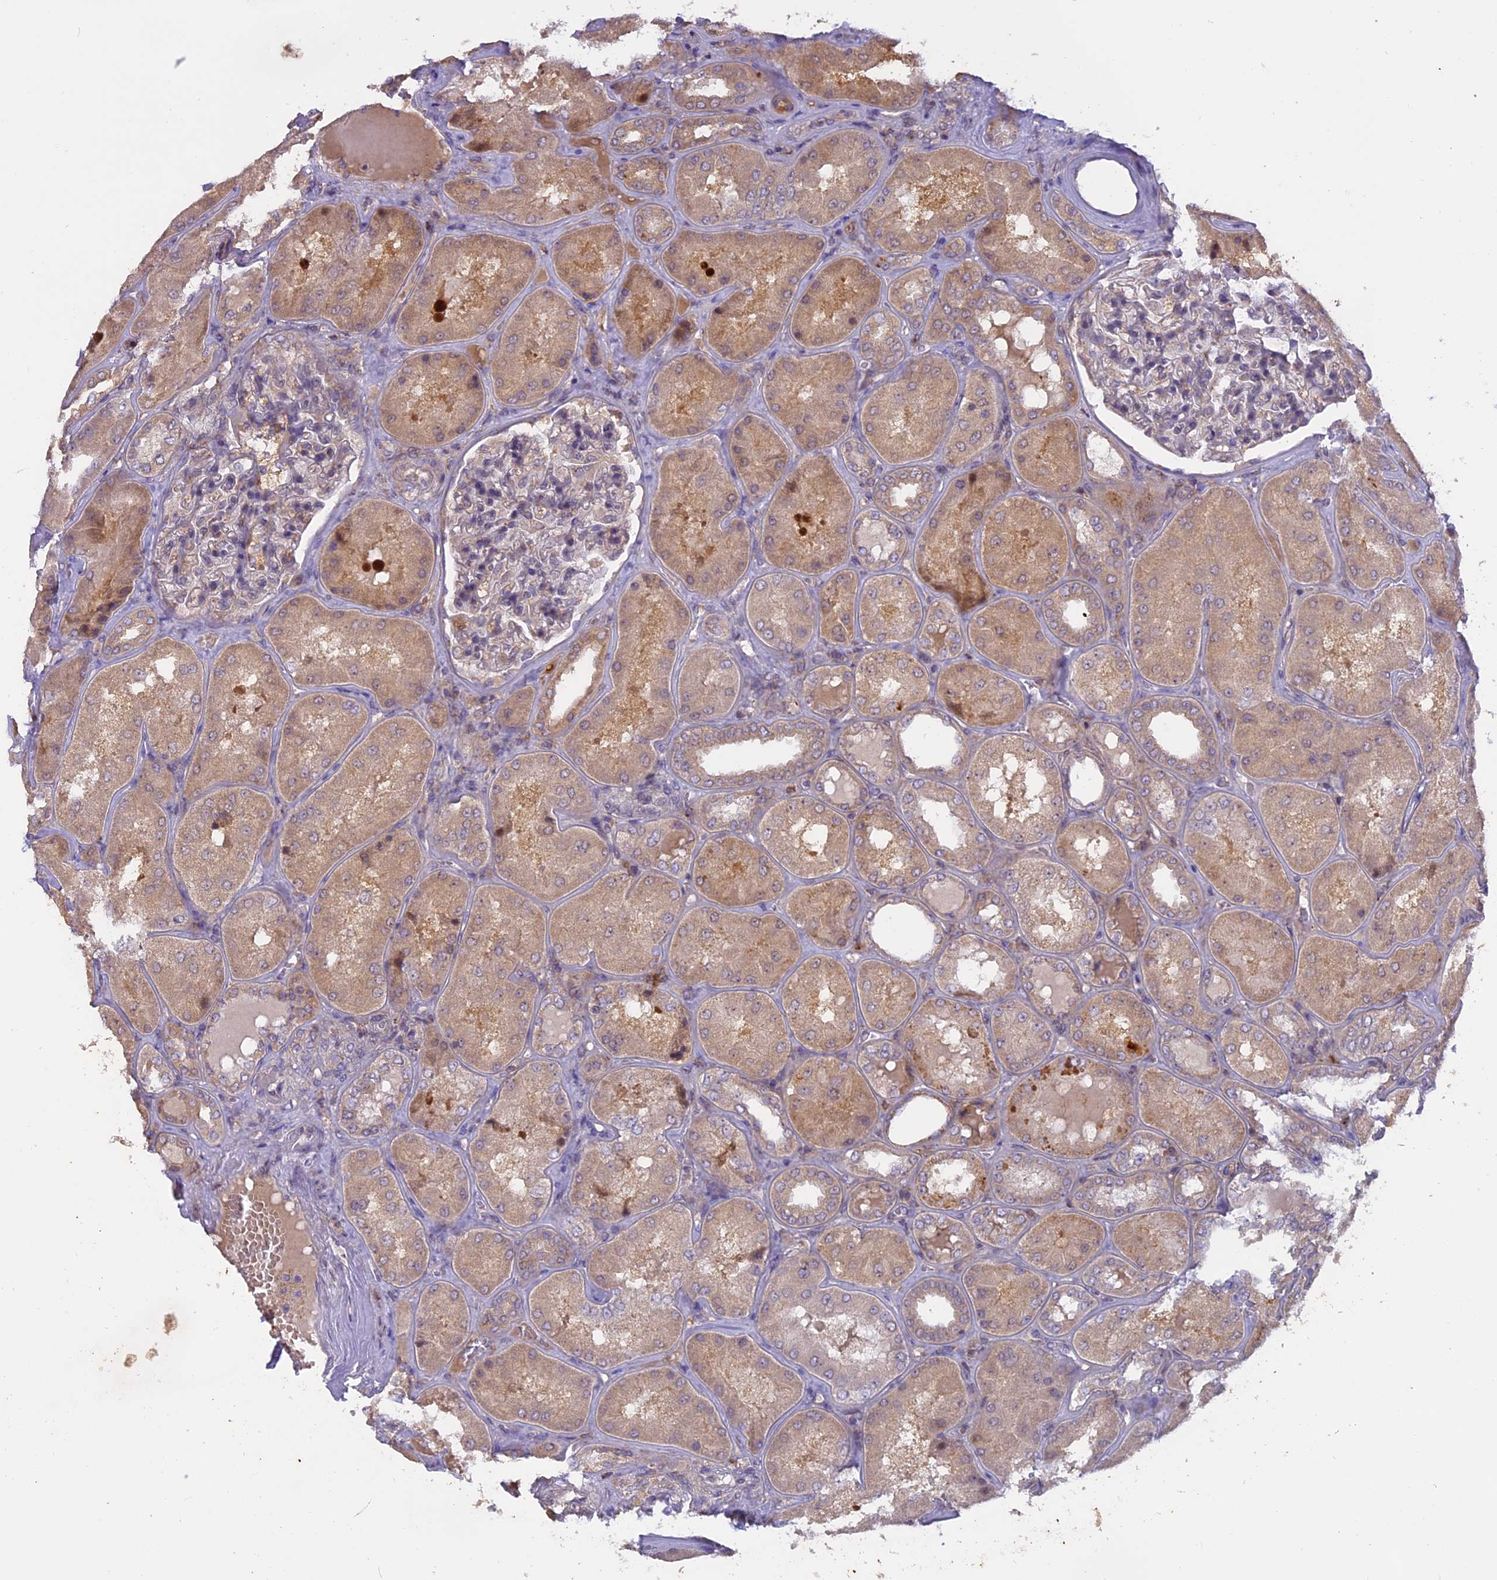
{"staining": {"intensity": "weak", "quantity": "<25%", "location": "cytoplasmic/membranous"}, "tissue": "kidney", "cell_type": "Cells in glomeruli", "image_type": "normal", "snomed": [{"axis": "morphology", "description": "Normal tissue, NOS"}, {"axis": "topography", "description": "Kidney"}], "caption": "Human kidney stained for a protein using immunohistochemistry demonstrates no expression in cells in glomeruli.", "gene": "MEMO1", "patient": {"sex": "female", "age": 56}}